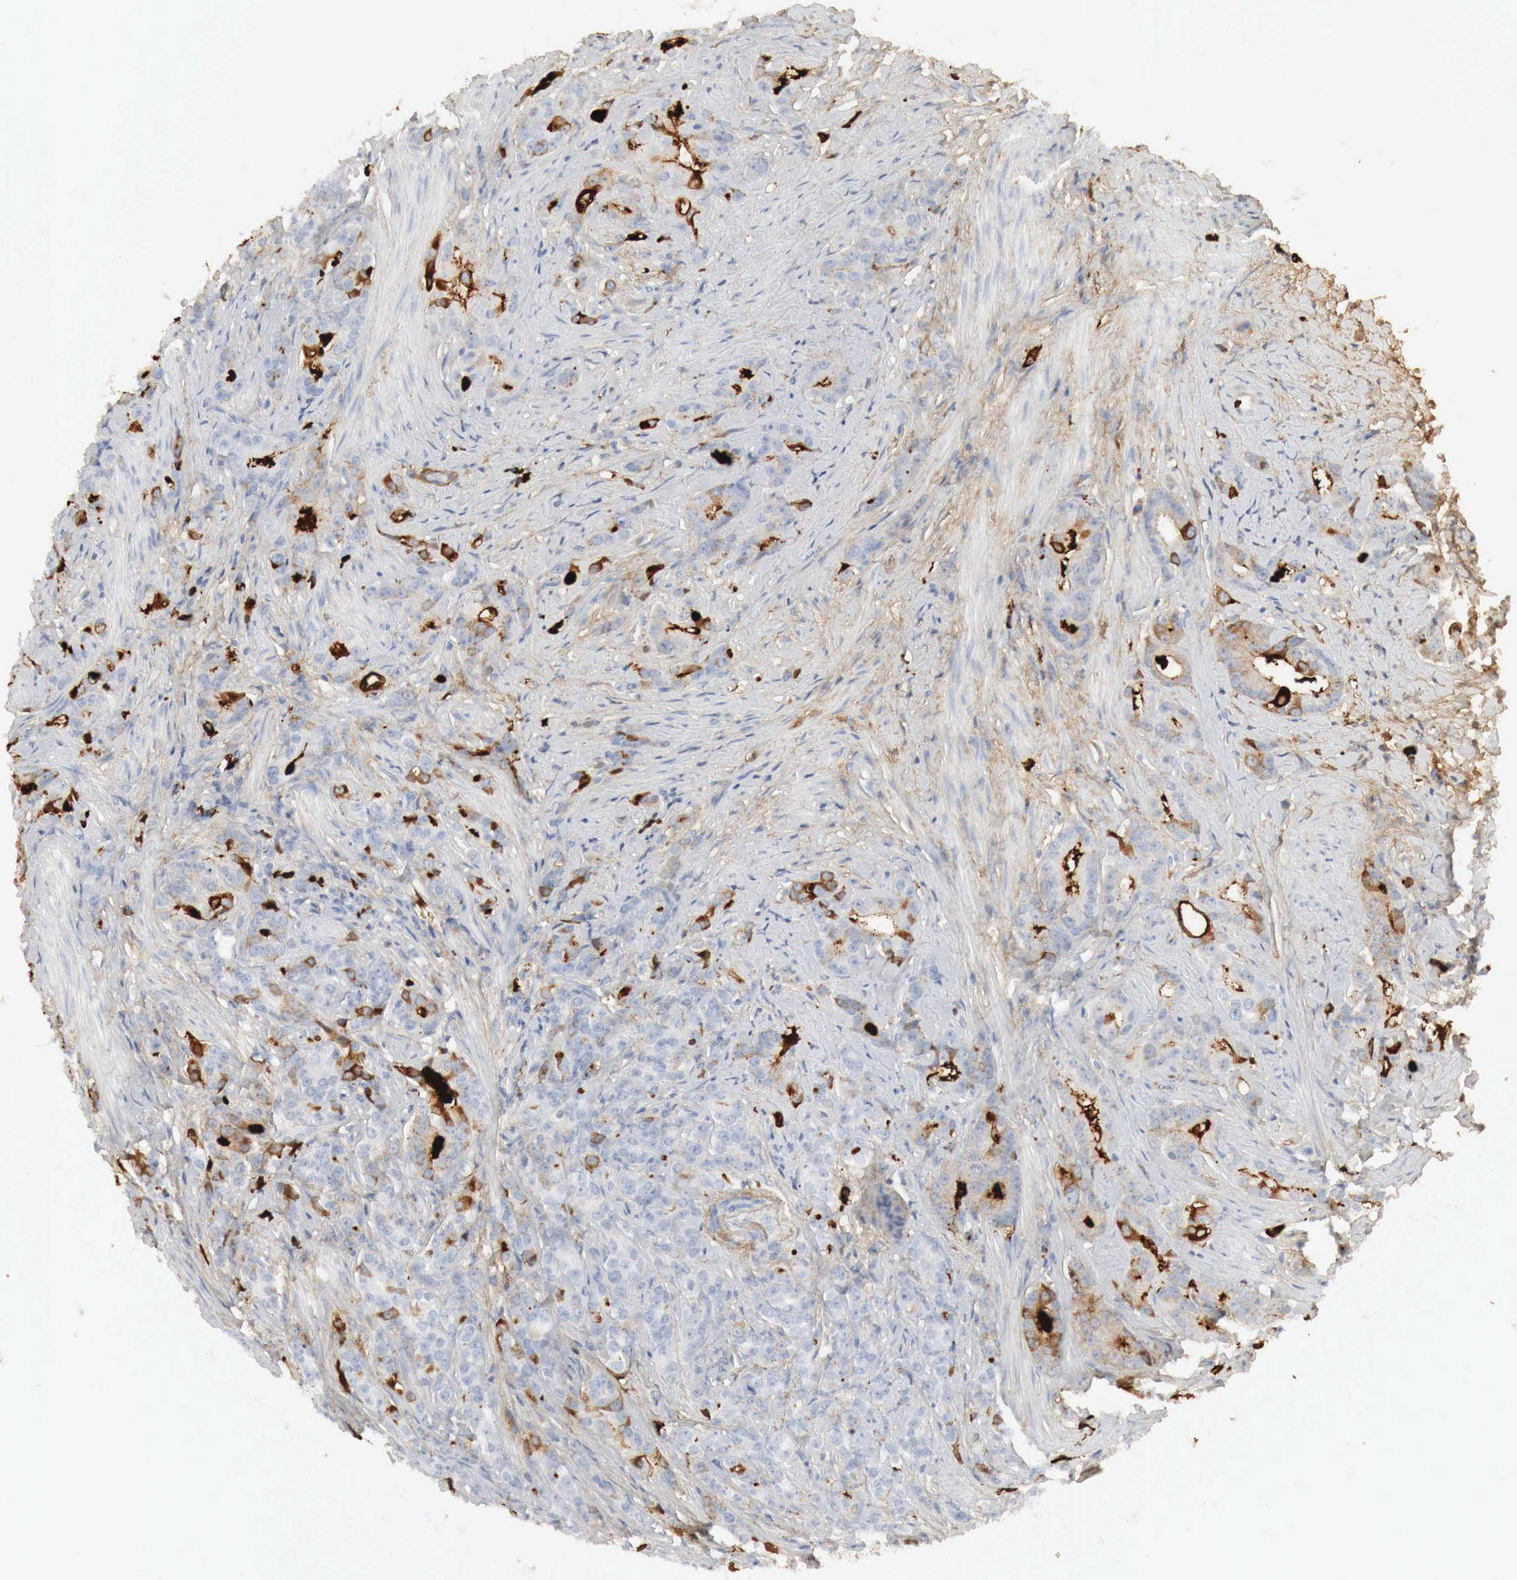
{"staining": {"intensity": "negative", "quantity": "none", "location": "none"}, "tissue": "prostate cancer", "cell_type": "Tumor cells", "image_type": "cancer", "snomed": [{"axis": "morphology", "description": "Adenocarcinoma, Medium grade"}, {"axis": "topography", "description": "Prostate"}], "caption": "The histopathology image reveals no significant expression in tumor cells of prostate cancer (medium-grade adenocarcinoma).", "gene": "IGLC3", "patient": {"sex": "male", "age": 59}}